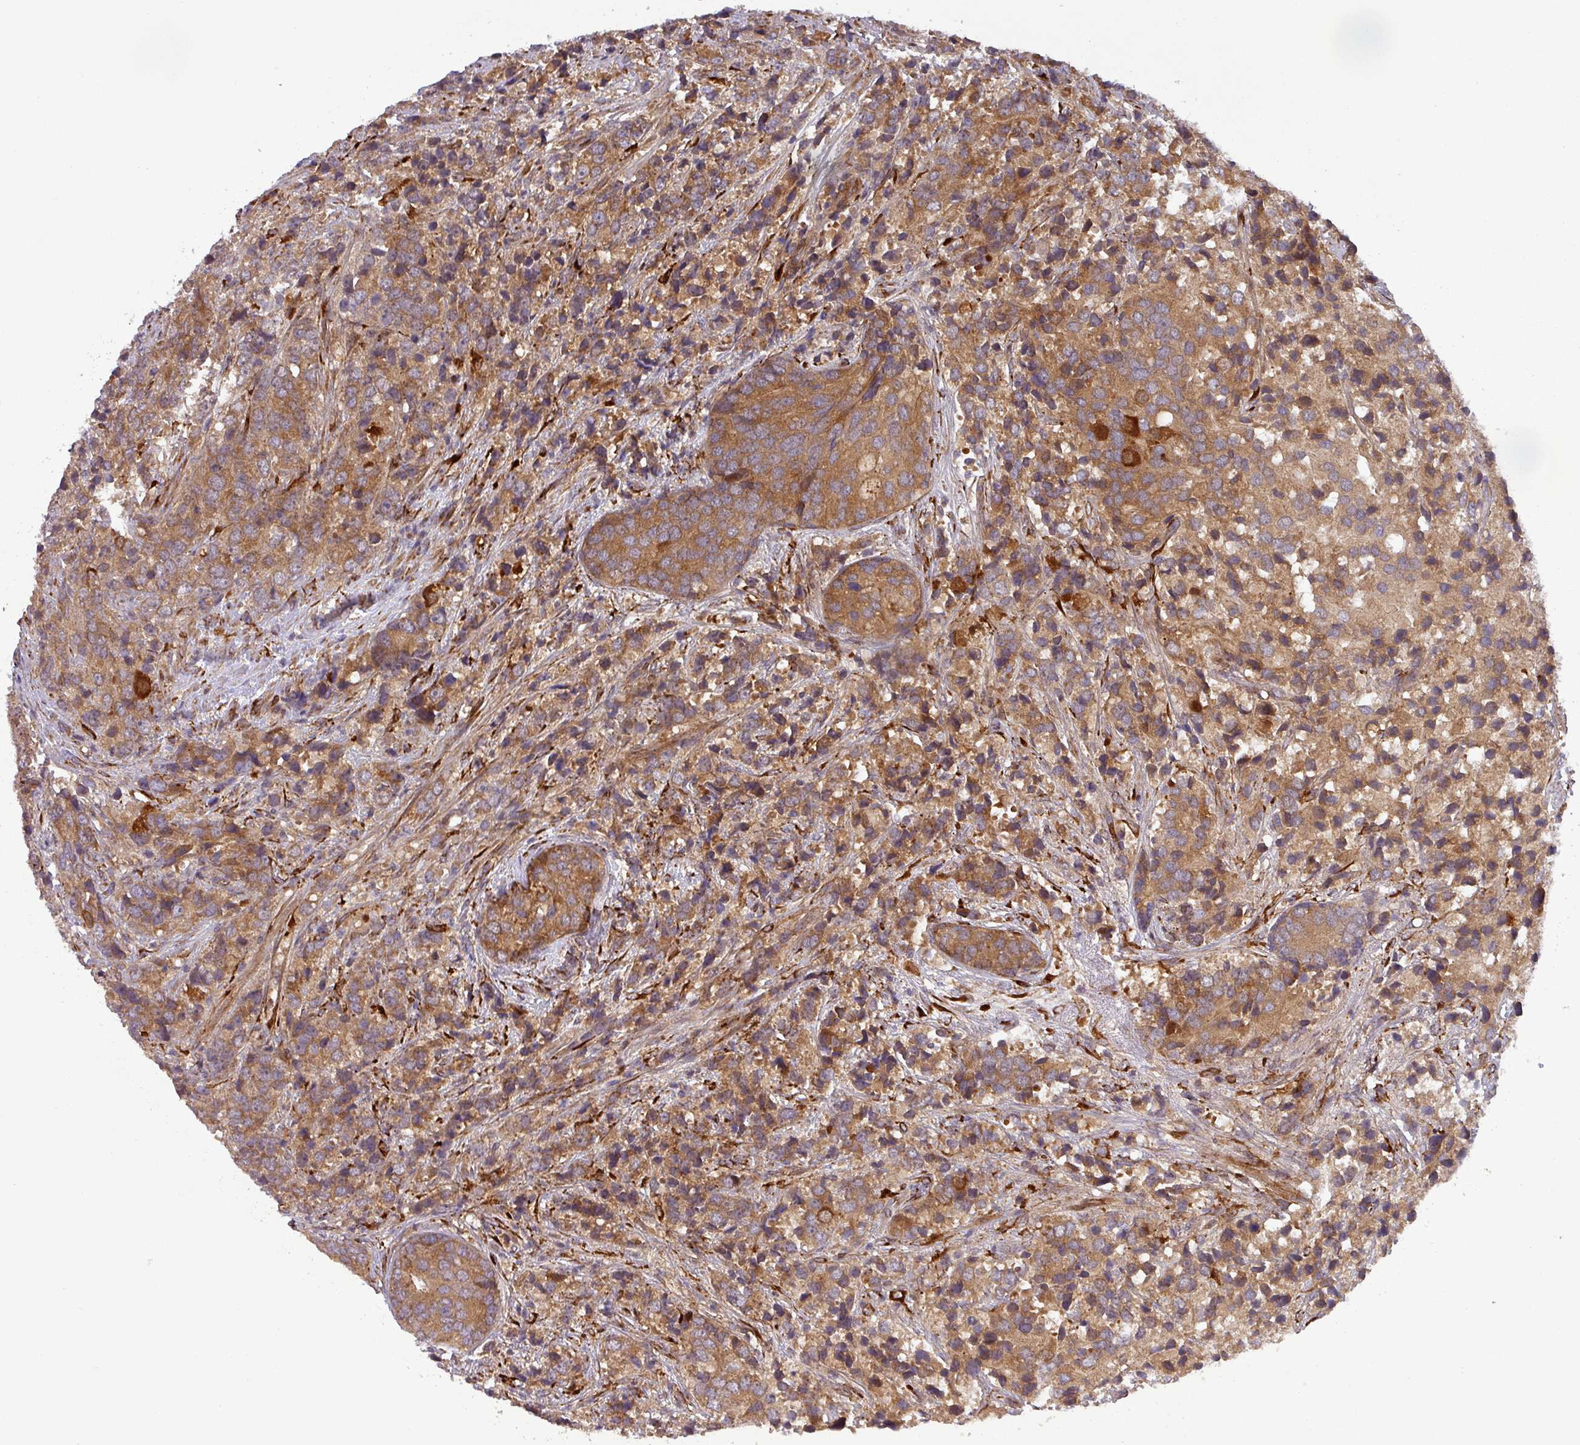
{"staining": {"intensity": "strong", "quantity": ">75%", "location": "cytoplasmic/membranous"}, "tissue": "prostate cancer", "cell_type": "Tumor cells", "image_type": "cancer", "snomed": [{"axis": "morphology", "description": "Adenocarcinoma, High grade"}, {"axis": "topography", "description": "Prostate"}], "caption": "Prostate cancer was stained to show a protein in brown. There is high levels of strong cytoplasmic/membranous positivity in about >75% of tumor cells.", "gene": "ART1", "patient": {"sex": "male", "age": 62}}